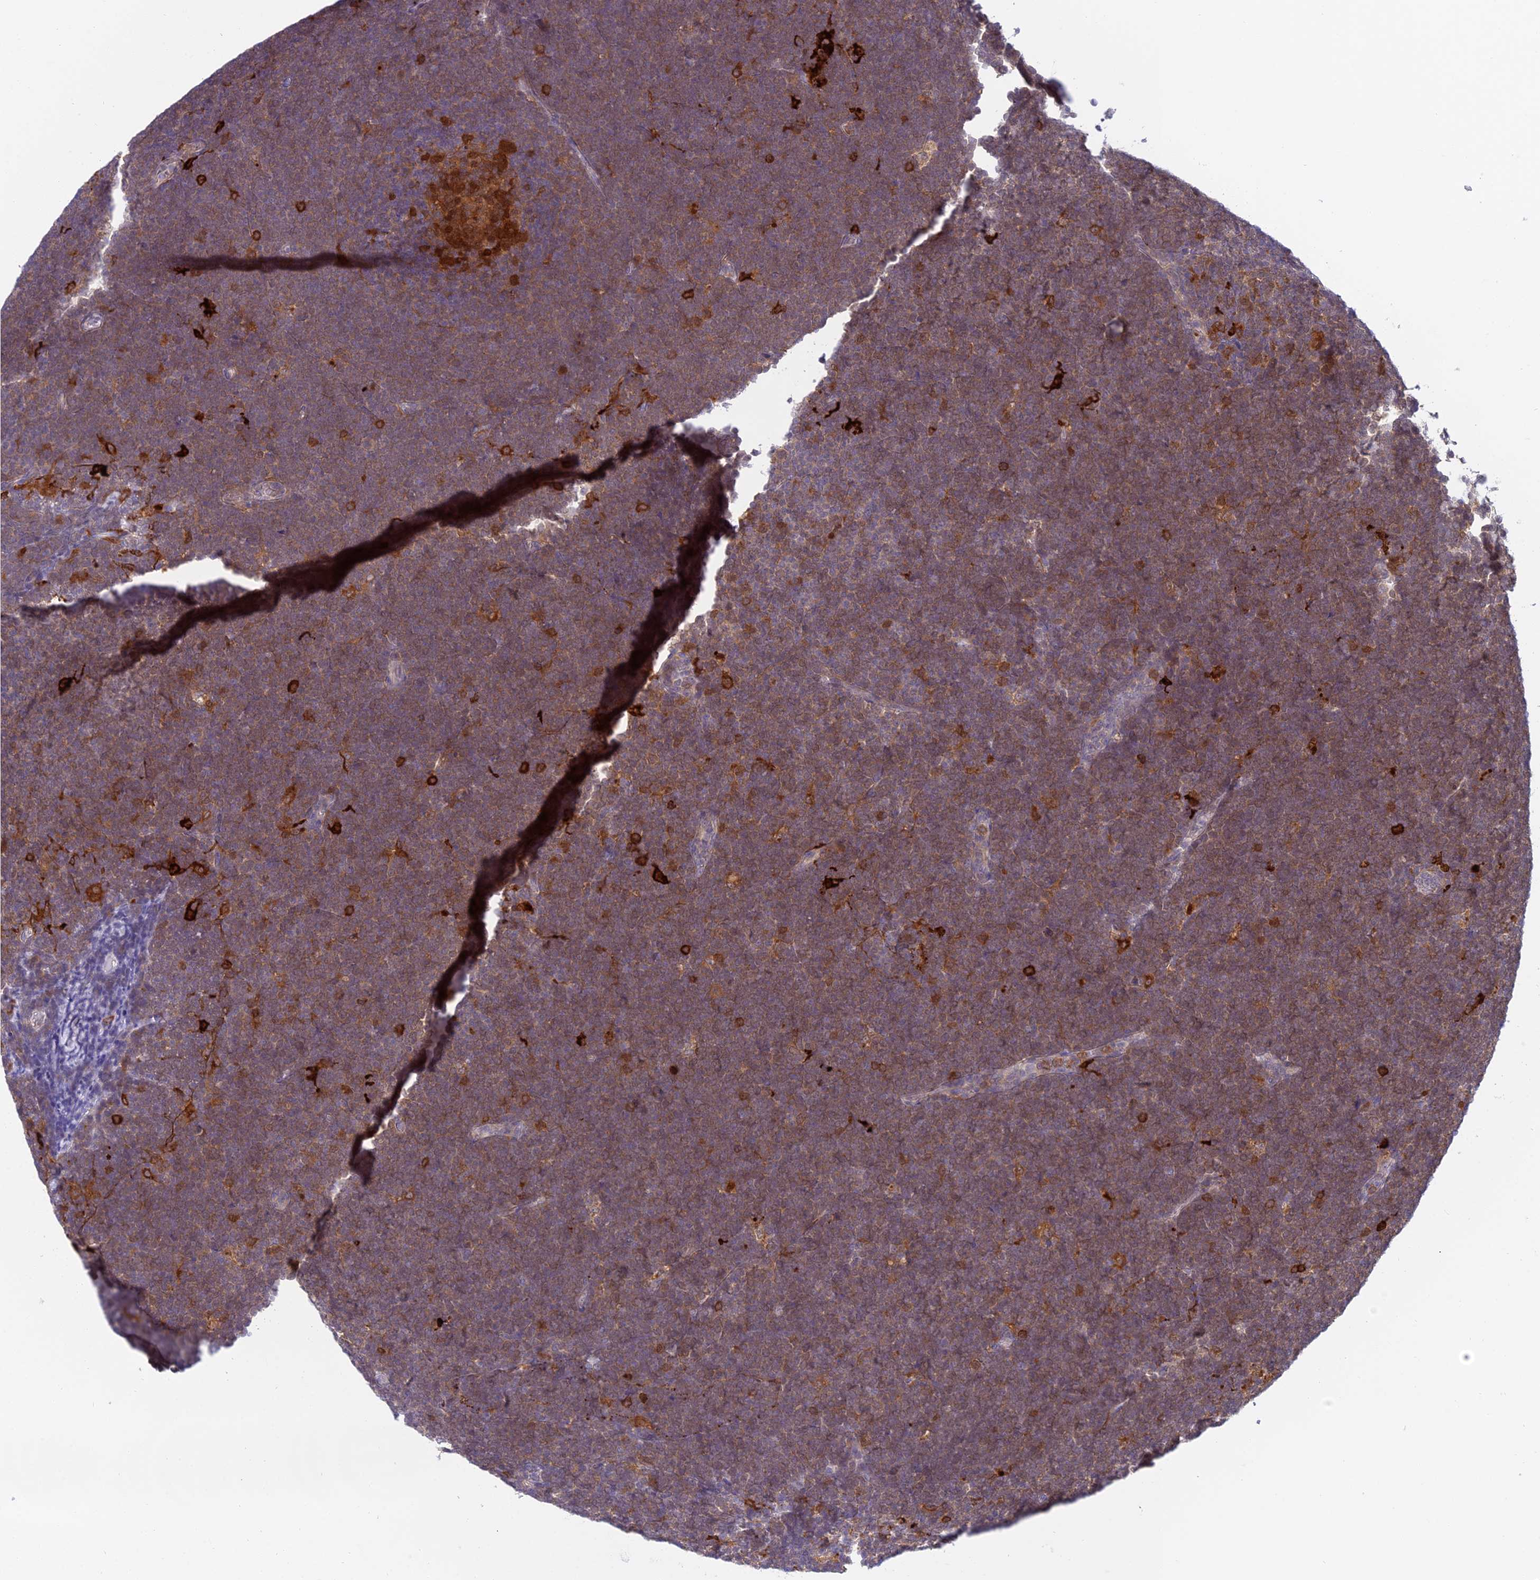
{"staining": {"intensity": "weak", "quantity": ">75%", "location": "cytoplasmic/membranous"}, "tissue": "lymphoma", "cell_type": "Tumor cells", "image_type": "cancer", "snomed": [{"axis": "morphology", "description": "Malignant lymphoma, non-Hodgkin's type, High grade"}, {"axis": "topography", "description": "Lymph node"}], "caption": "Human lymphoma stained with a protein marker exhibits weak staining in tumor cells.", "gene": "UBE2G1", "patient": {"sex": "male", "age": 13}}